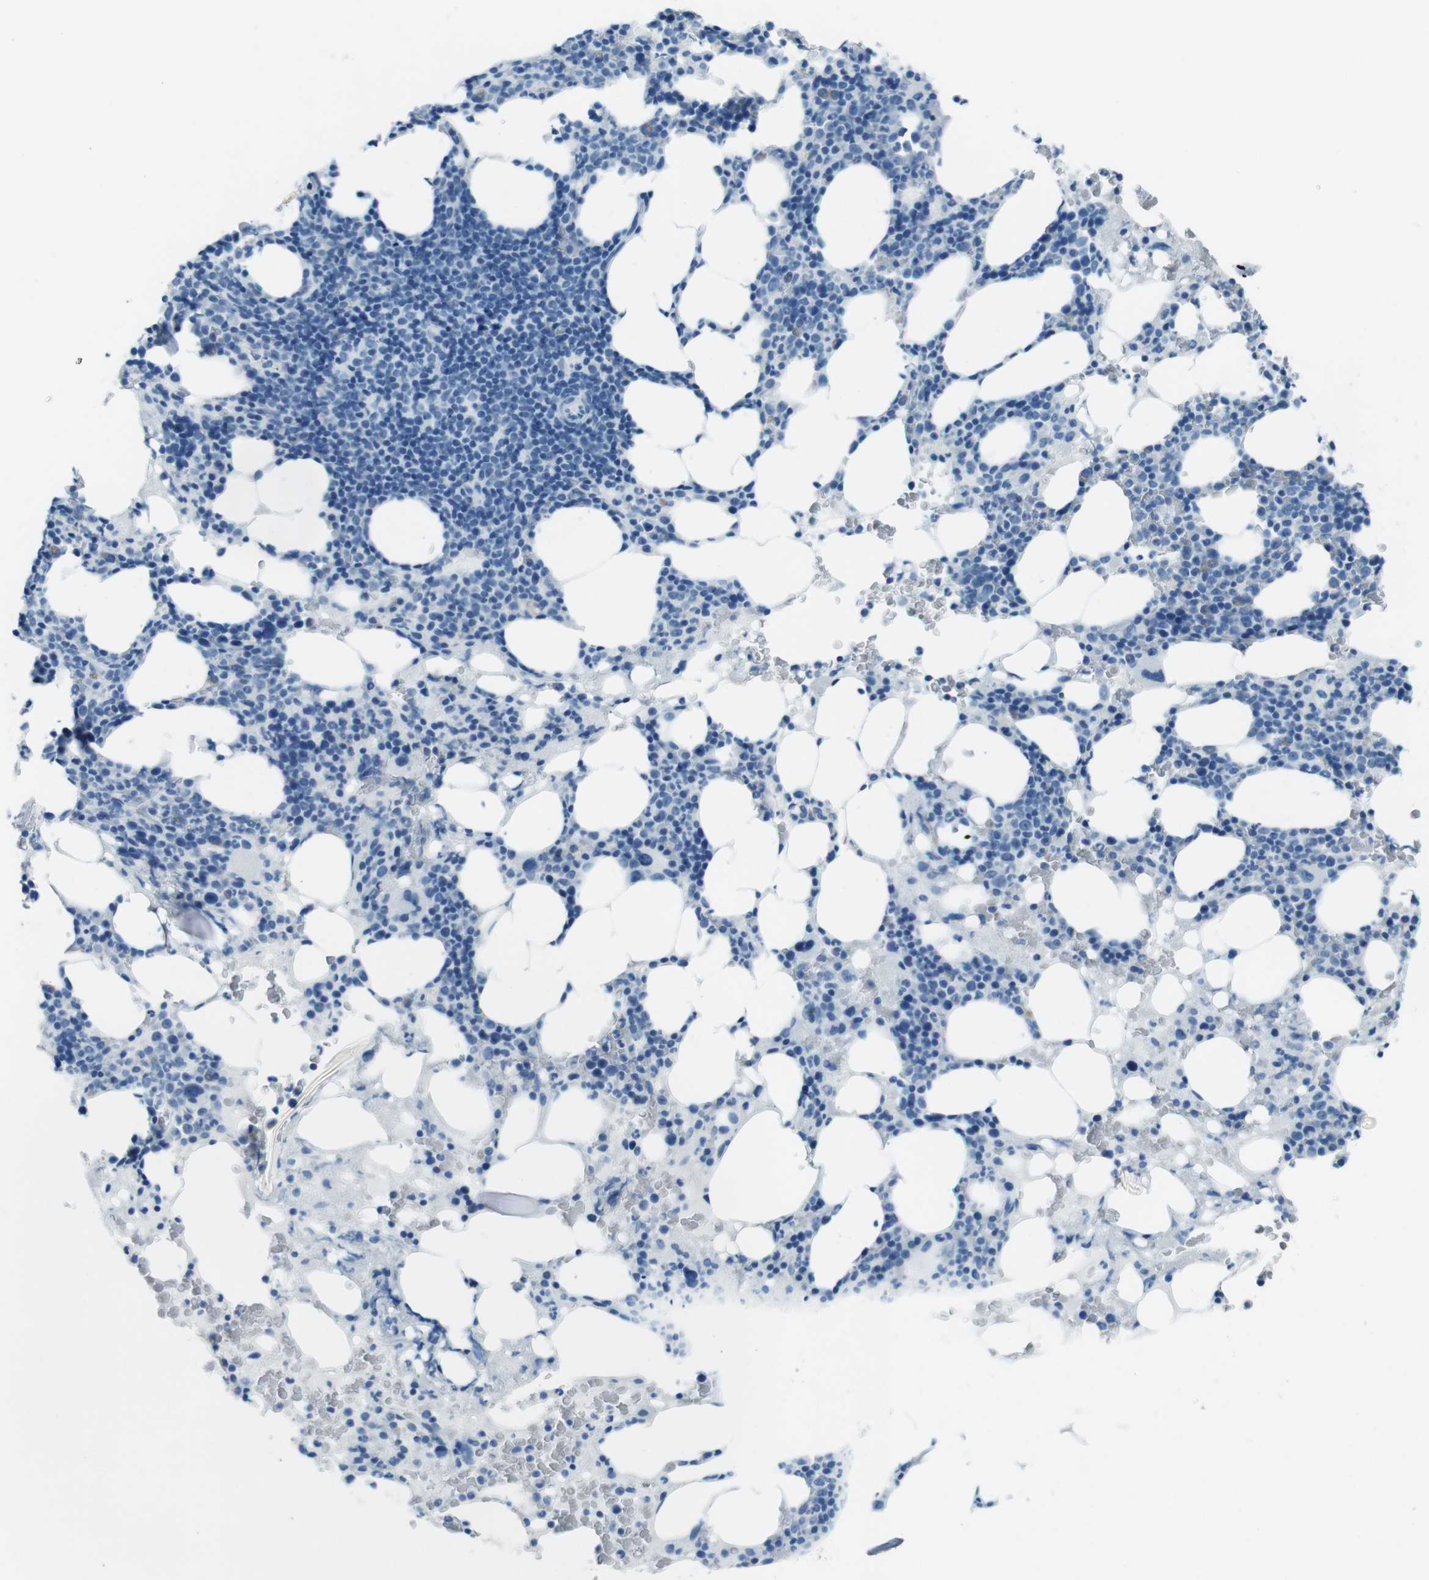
{"staining": {"intensity": "negative", "quantity": "none", "location": "none"}, "tissue": "bone marrow", "cell_type": "Hematopoietic cells", "image_type": "normal", "snomed": [{"axis": "morphology", "description": "Normal tissue, NOS"}, {"axis": "morphology", "description": "Inflammation, NOS"}, {"axis": "topography", "description": "Bone marrow"}], "caption": "Hematopoietic cells show no significant protein expression in normal bone marrow. (DAB (3,3'-diaminobenzidine) immunohistochemistry visualized using brightfield microscopy, high magnification).", "gene": "TMEM207", "patient": {"sex": "female", "age": 84}}